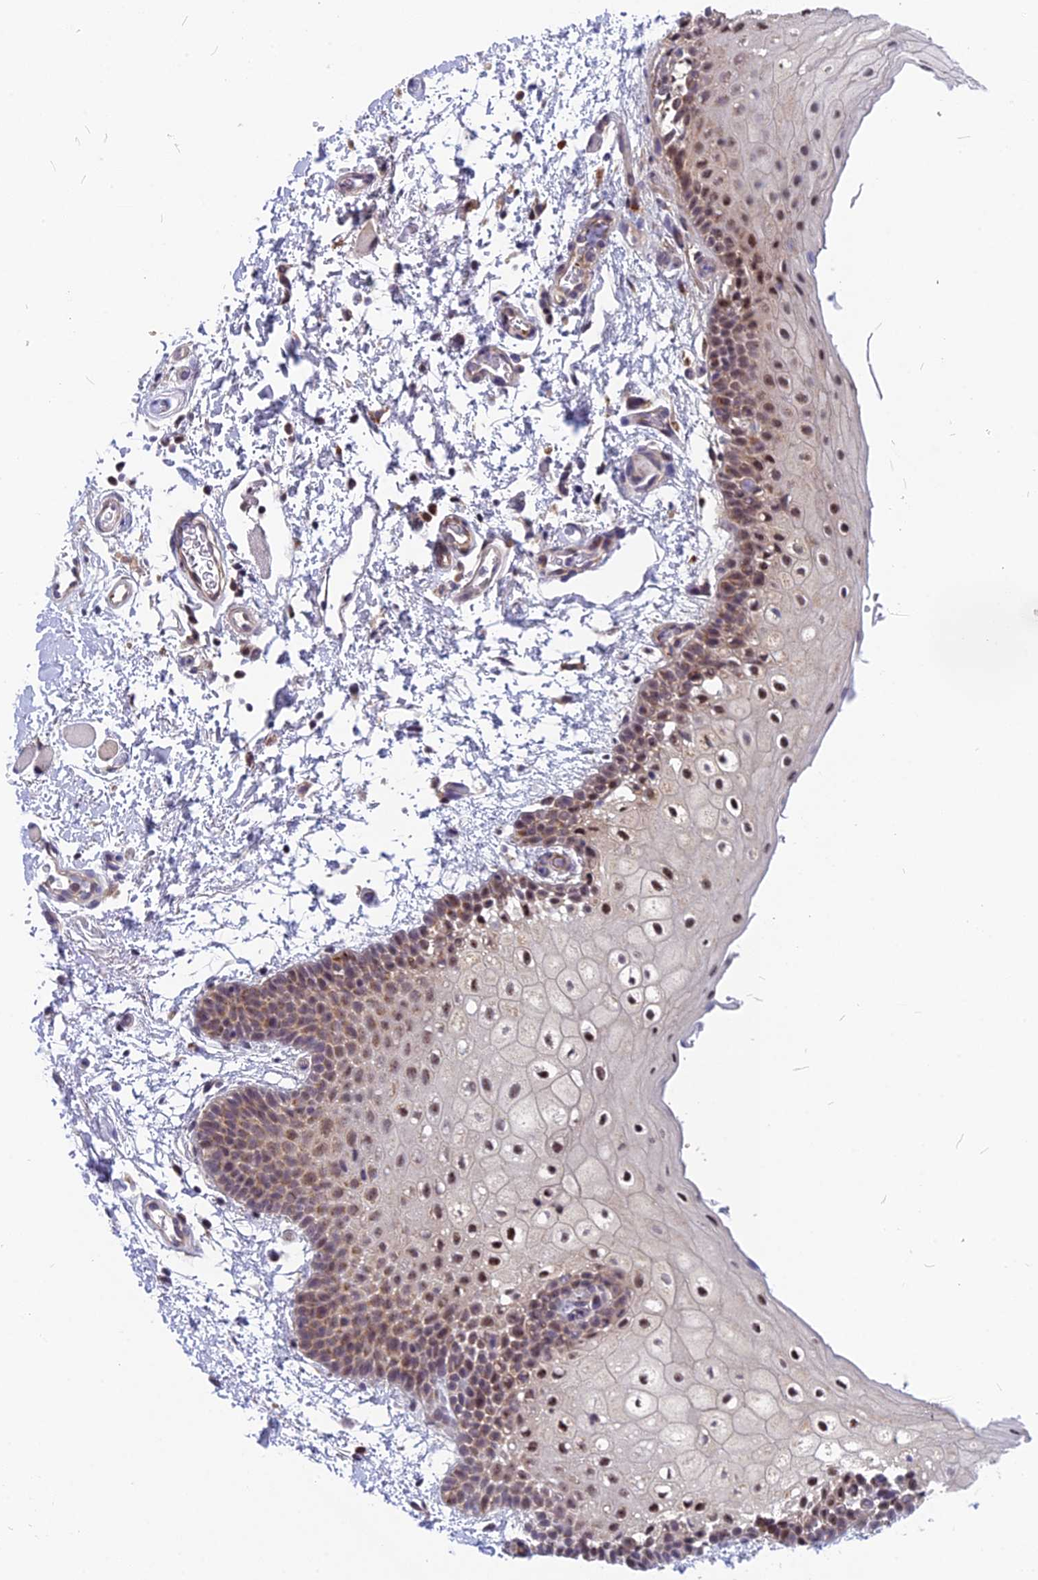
{"staining": {"intensity": "moderate", "quantity": "25%-75%", "location": "cytoplasmic/membranous,nuclear"}, "tissue": "oral mucosa", "cell_type": "Squamous epithelial cells", "image_type": "normal", "snomed": [{"axis": "morphology", "description": "Normal tissue, NOS"}, {"axis": "topography", "description": "Oral tissue"}], "caption": "Immunohistochemical staining of normal oral mucosa demonstrates 25%-75% levels of moderate cytoplasmic/membranous,nuclear protein expression in approximately 25%-75% of squamous epithelial cells.", "gene": "CMC1", "patient": {"sex": "male", "age": 62}}